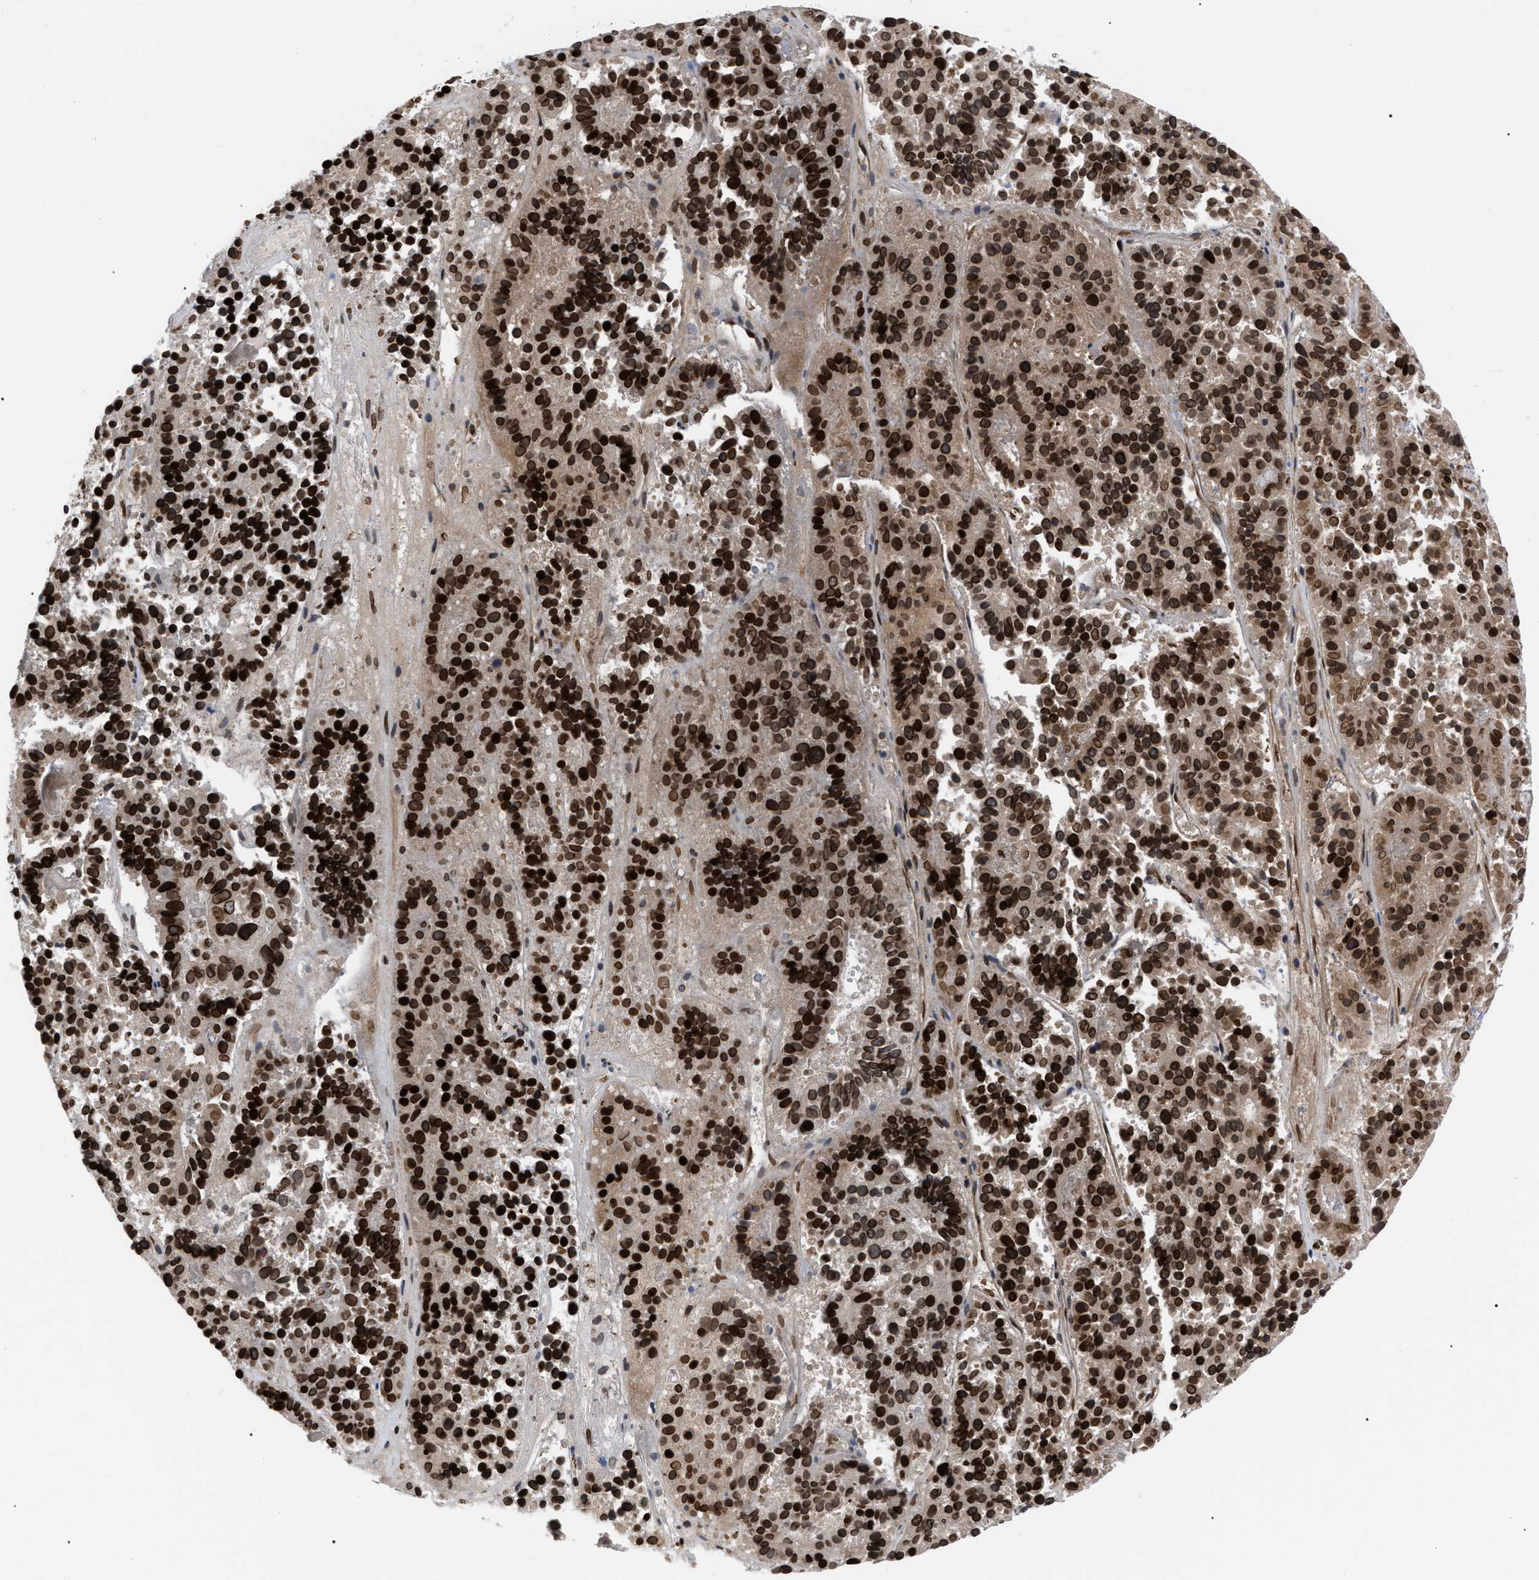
{"staining": {"intensity": "strong", "quantity": ">75%", "location": "cytoplasmic/membranous,nuclear"}, "tissue": "pancreatic cancer", "cell_type": "Tumor cells", "image_type": "cancer", "snomed": [{"axis": "morphology", "description": "Adenocarcinoma, NOS"}, {"axis": "topography", "description": "Pancreas"}], "caption": "A high-resolution photomicrograph shows immunohistochemistry (IHC) staining of adenocarcinoma (pancreatic), which displays strong cytoplasmic/membranous and nuclear positivity in approximately >75% of tumor cells.", "gene": "TPR", "patient": {"sex": "male", "age": 50}}